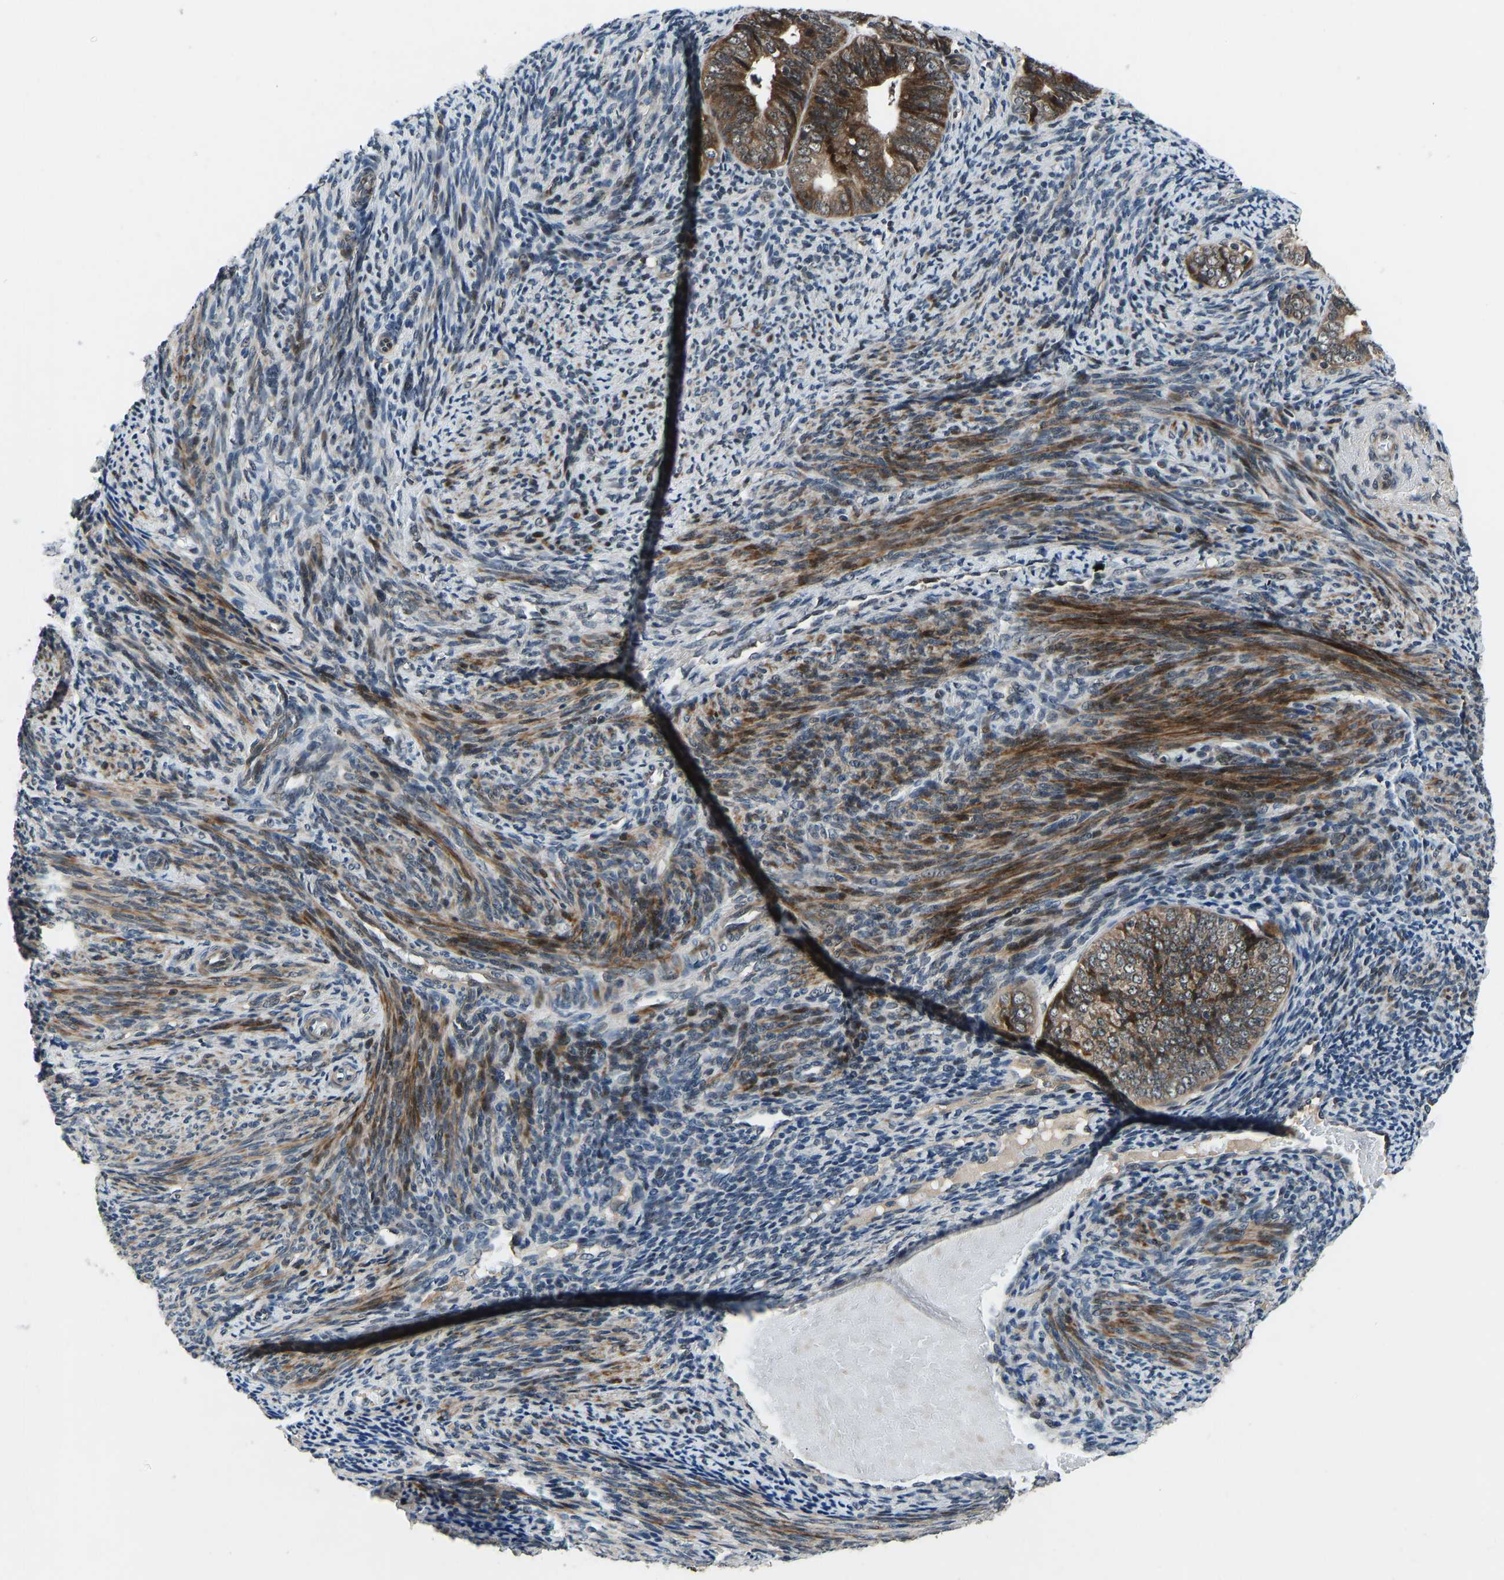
{"staining": {"intensity": "strong", "quantity": ">75%", "location": "cytoplasmic/membranous"}, "tissue": "endometrial cancer", "cell_type": "Tumor cells", "image_type": "cancer", "snomed": [{"axis": "morphology", "description": "Adenocarcinoma, NOS"}, {"axis": "topography", "description": "Endometrium"}], "caption": "Adenocarcinoma (endometrial) tissue displays strong cytoplasmic/membranous staining in approximately >75% of tumor cells (DAB IHC, brown staining for protein, blue staining for nuclei).", "gene": "RLIM", "patient": {"sex": "female", "age": 63}}